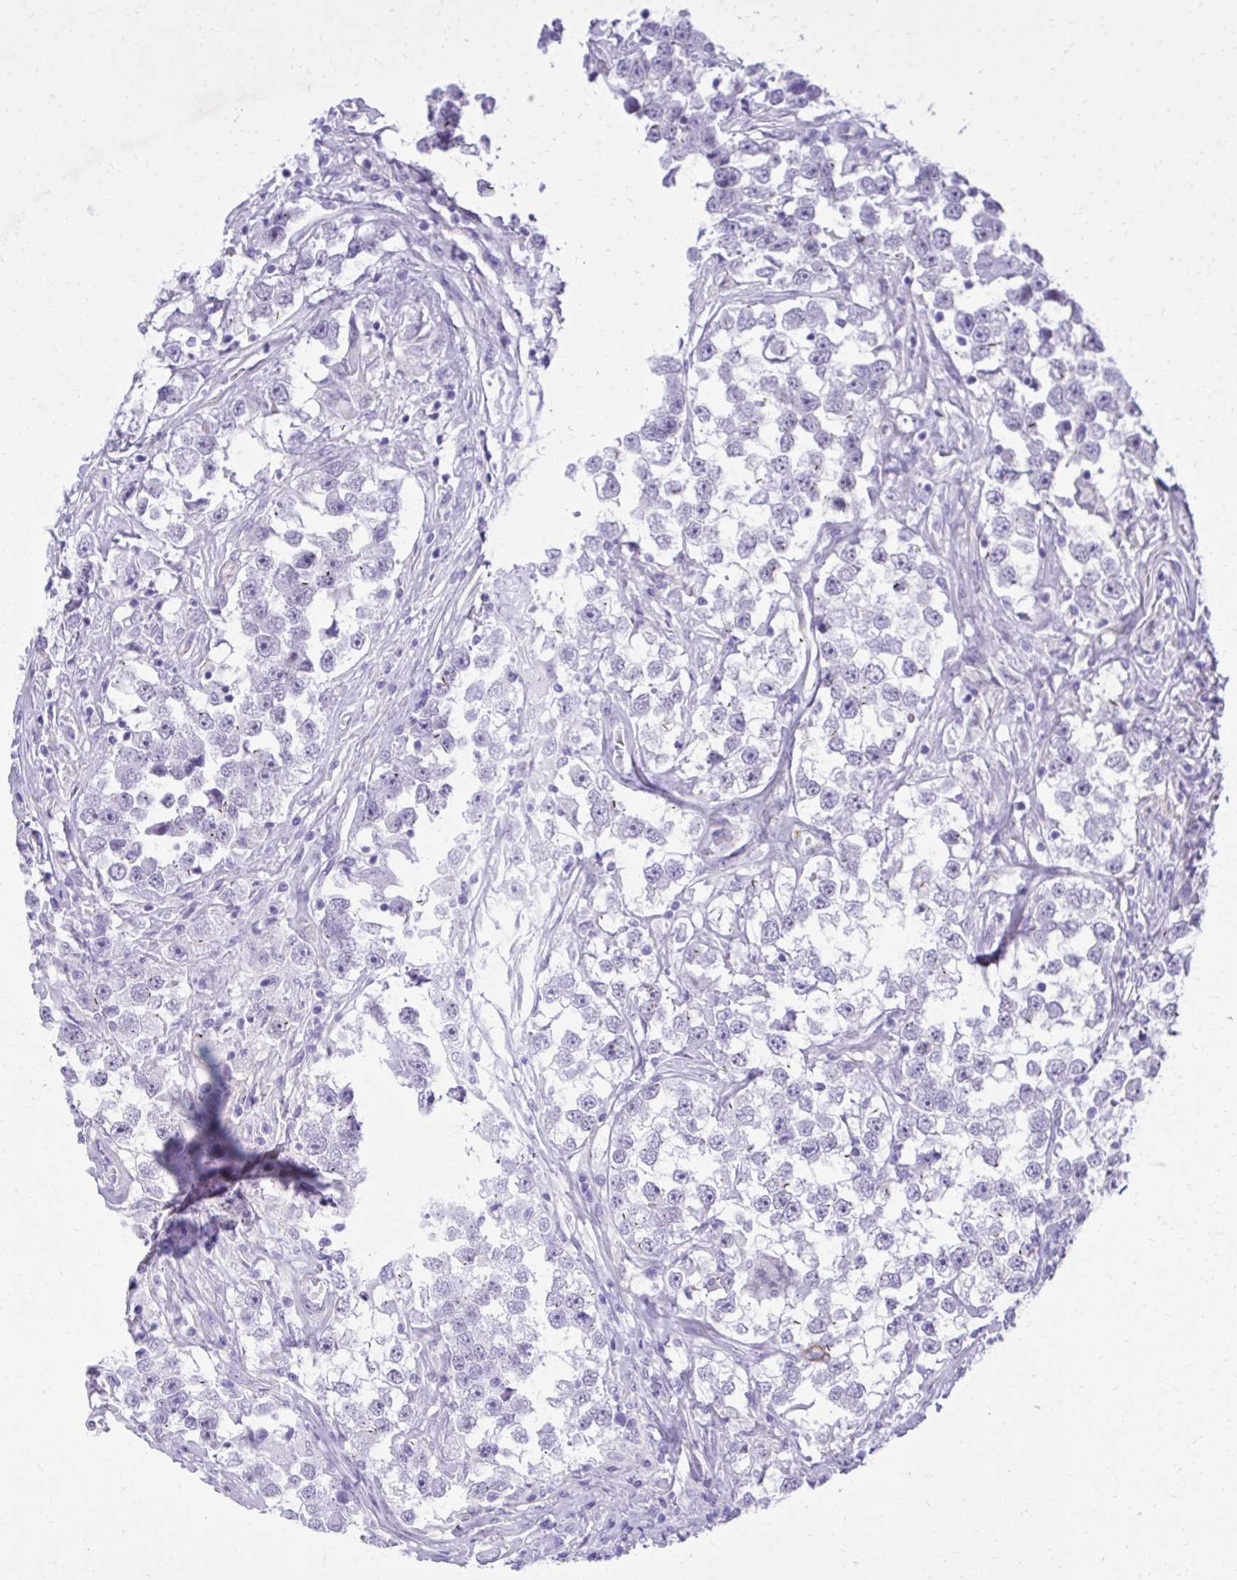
{"staining": {"intensity": "weak", "quantity": "<25%", "location": "nuclear"}, "tissue": "testis cancer", "cell_type": "Tumor cells", "image_type": "cancer", "snomed": [{"axis": "morphology", "description": "Seminoma, NOS"}, {"axis": "topography", "description": "Testis"}], "caption": "Testis cancer (seminoma) was stained to show a protein in brown. There is no significant expression in tumor cells.", "gene": "PITPNM3", "patient": {"sex": "male", "age": 46}}